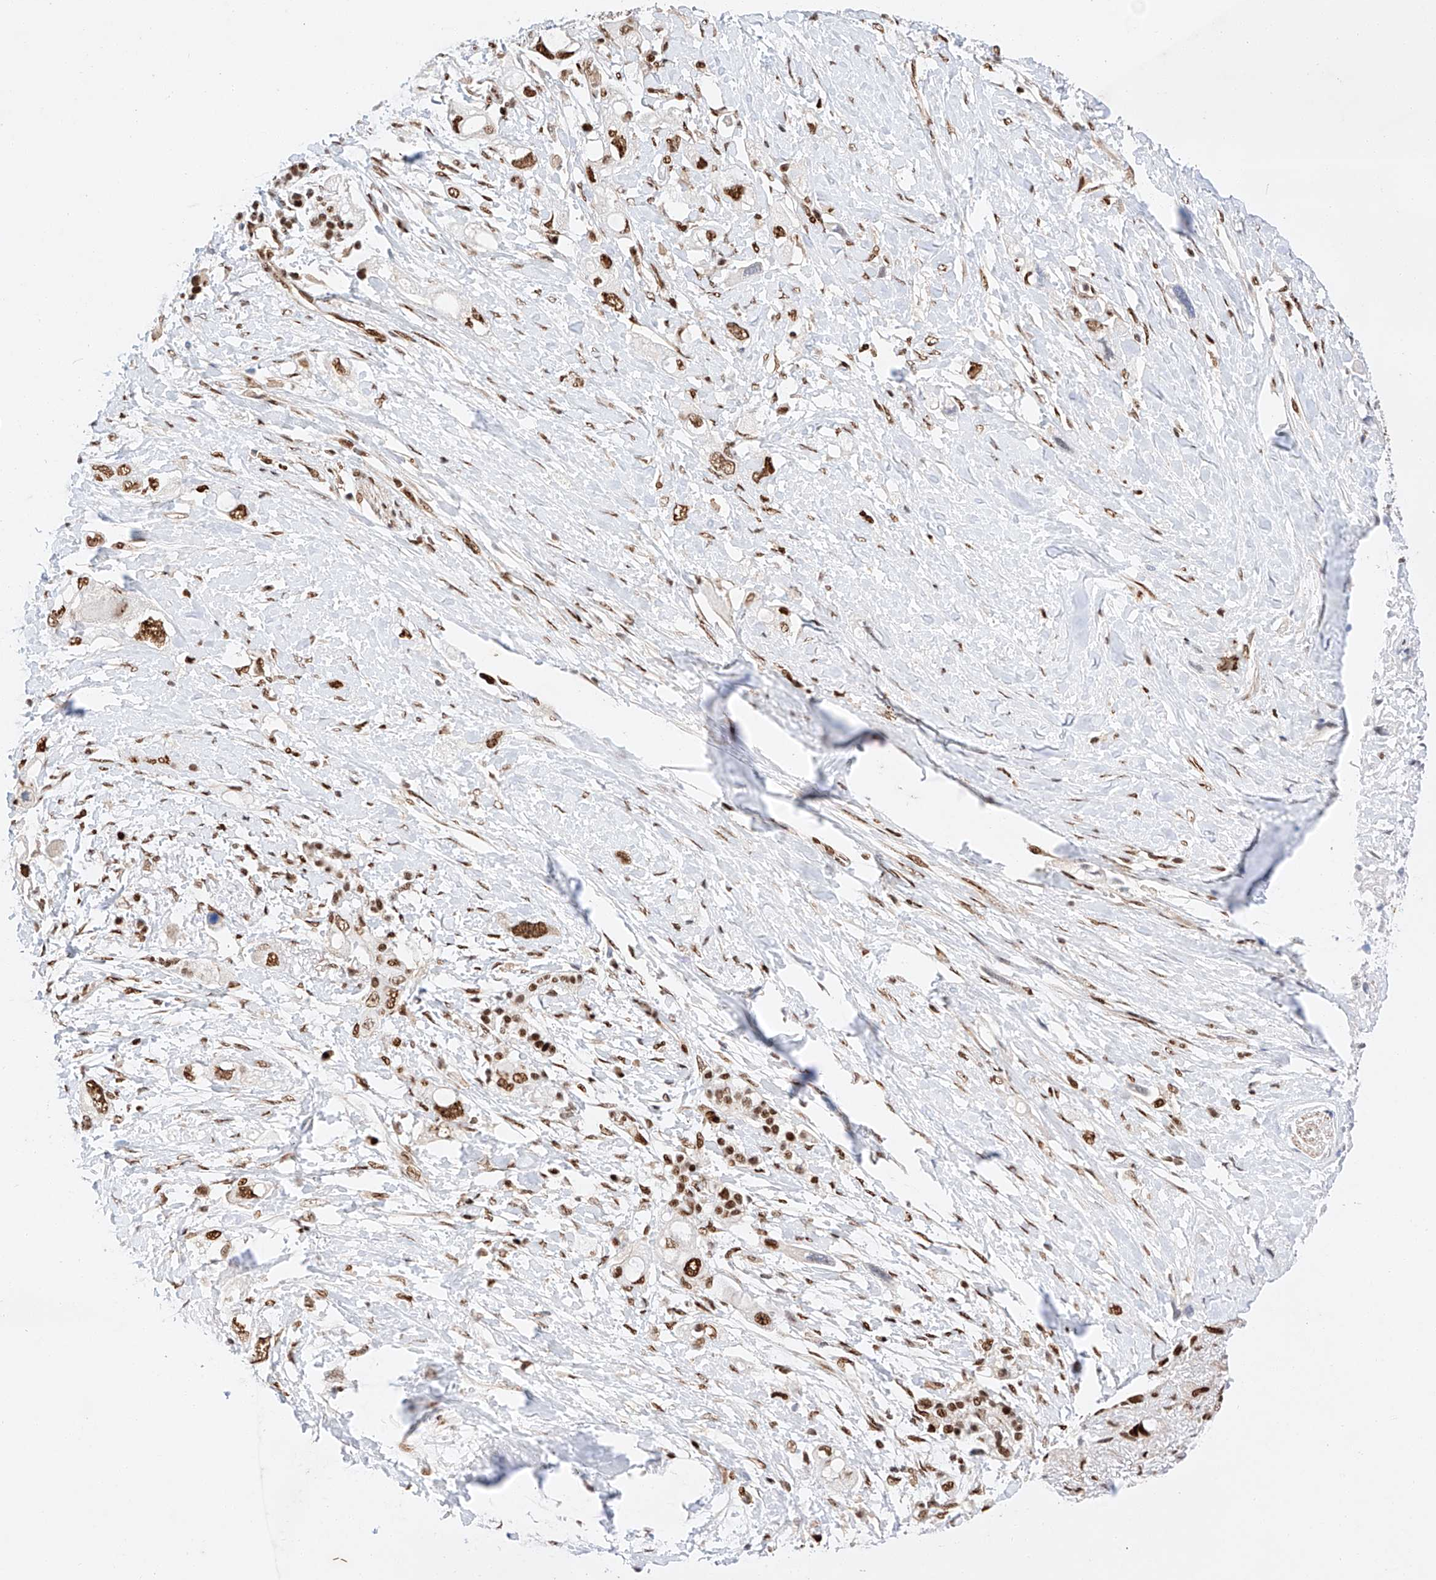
{"staining": {"intensity": "moderate", "quantity": ">75%", "location": "nuclear"}, "tissue": "pancreatic cancer", "cell_type": "Tumor cells", "image_type": "cancer", "snomed": [{"axis": "morphology", "description": "Adenocarcinoma, NOS"}, {"axis": "topography", "description": "Pancreas"}], "caption": "High-power microscopy captured an immunohistochemistry image of adenocarcinoma (pancreatic), revealing moderate nuclear staining in about >75% of tumor cells.", "gene": "HDAC9", "patient": {"sex": "female", "age": 56}}